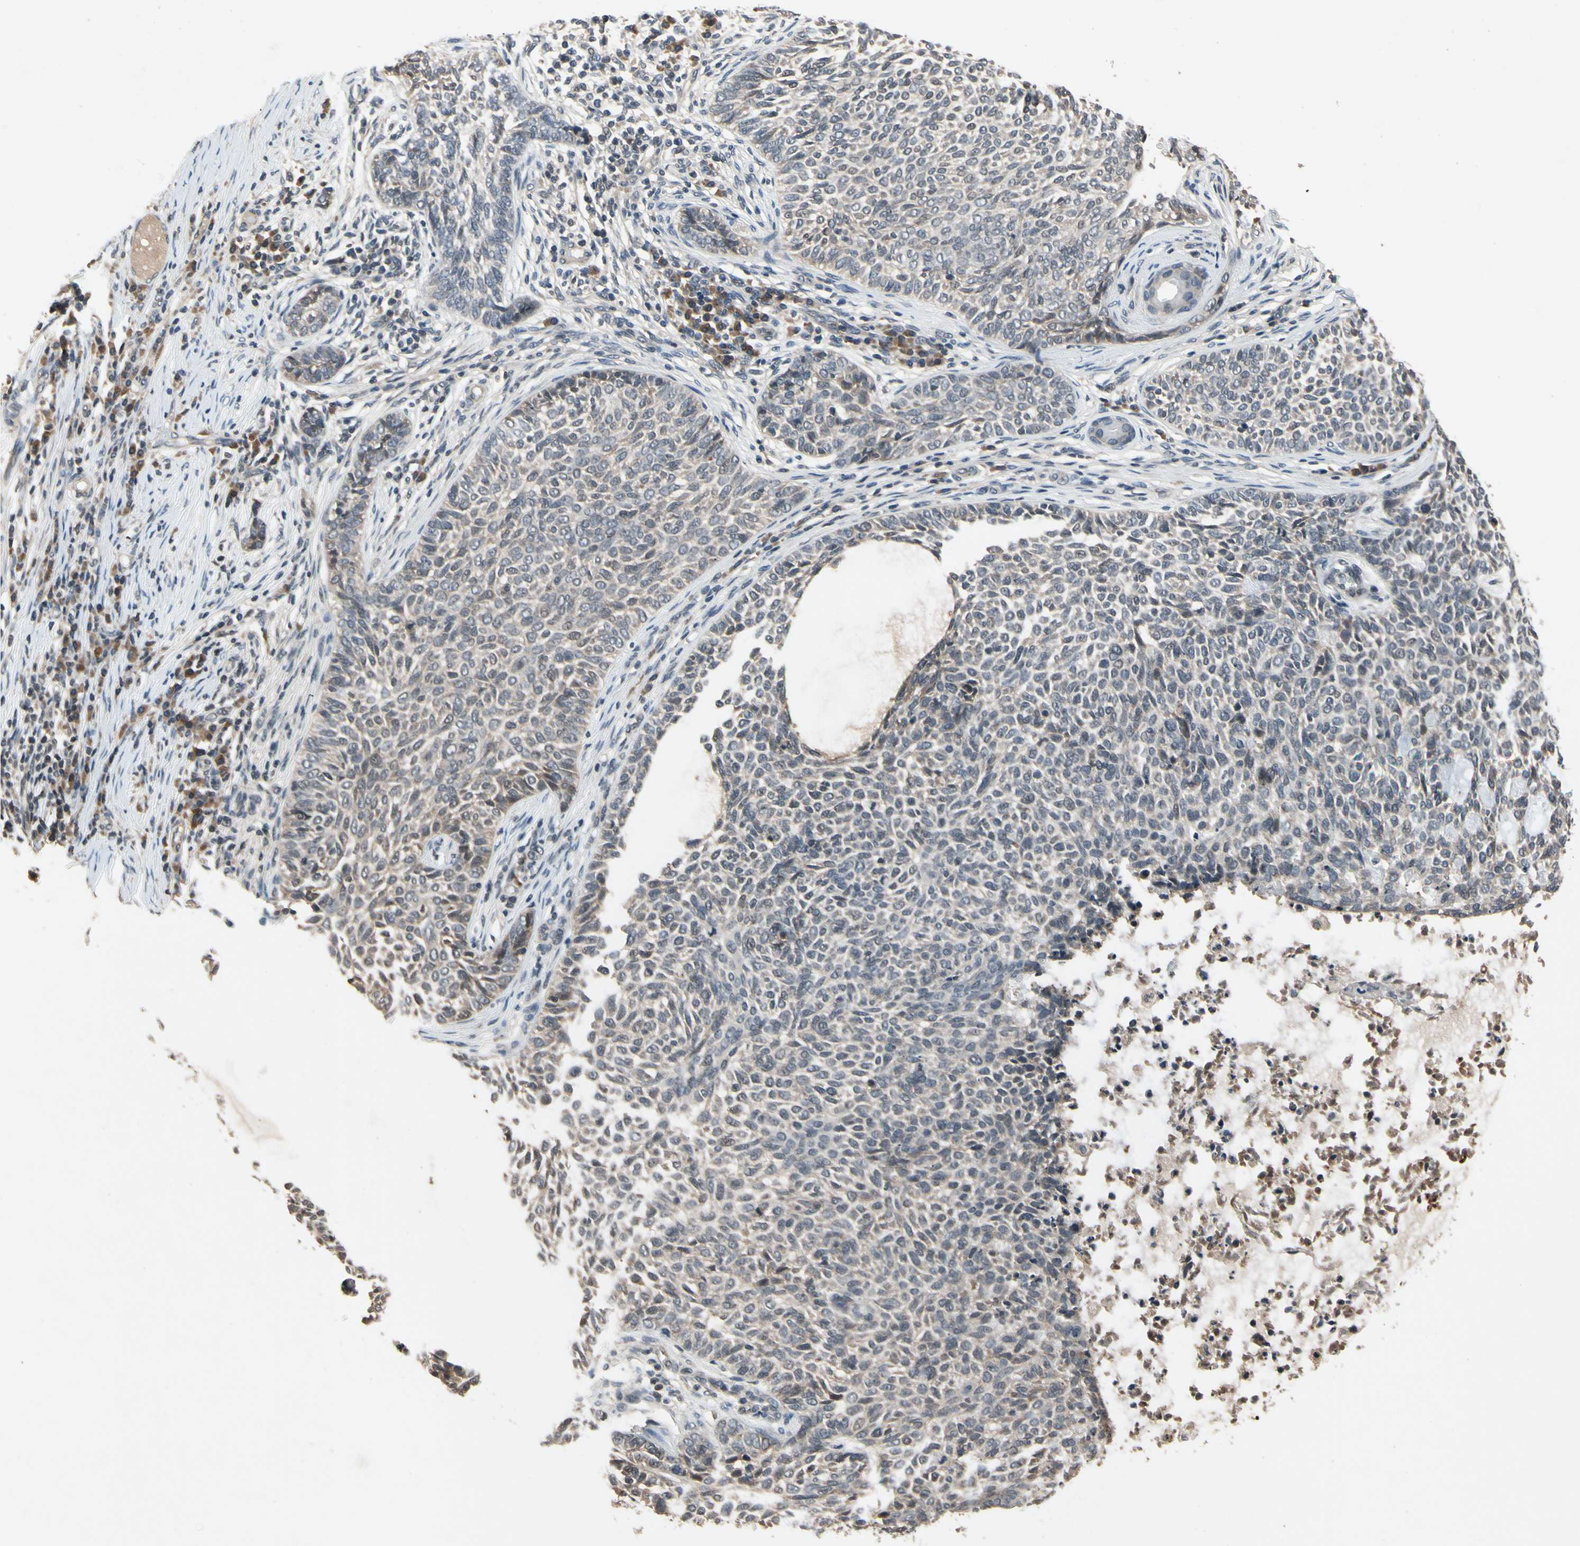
{"staining": {"intensity": "weak", "quantity": "25%-75%", "location": "cytoplasmic/membranous"}, "tissue": "skin cancer", "cell_type": "Tumor cells", "image_type": "cancer", "snomed": [{"axis": "morphology", "description": "Basal cell carcinoma"}, {"axis": "topography", "description": "Skin"}], "caption": "About 25%-75% of tumor cells in human skin cancer reveal weak cytoplasmic/membranous protein expression as visualized by brown immunohistochemical staining.", "gene": "DPY19L3", "patient": {"sex": "male", "age": 87}}